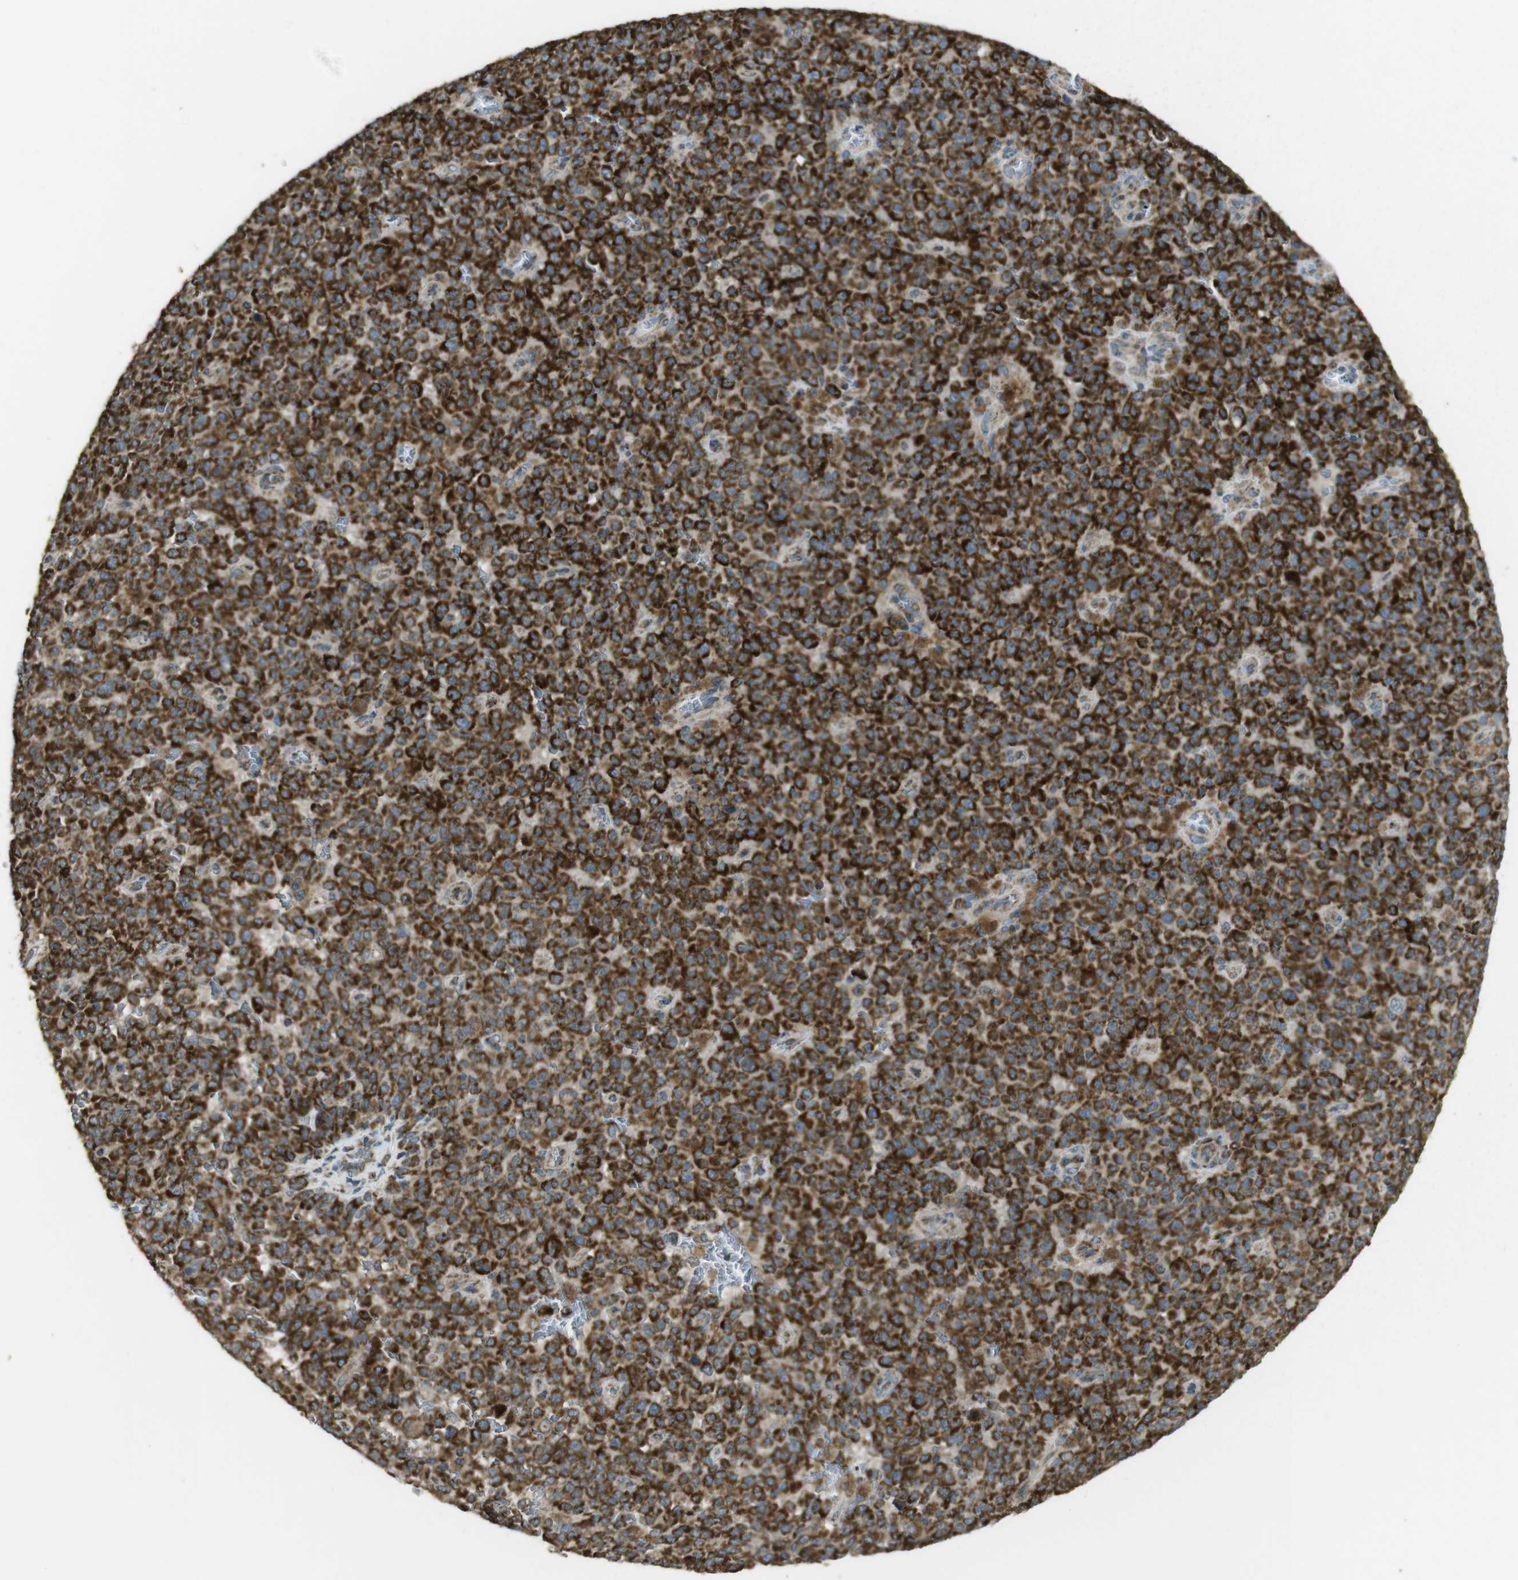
{"staining": {"intensity": "strong", "quantity": ">75%", "location": "cytoplasmic/membranous"}, "tissue": "melanoma", "cell_type": "Tumor cells", "image_type": "cancer", "snomed": [{"axis": "morphology", "description": "Malignant melanoma, NOS"}, {"axis": "topography", "description": "Skin"}], "caption": "A micrograph showing strong cytoplasmic/membranous expression in approximately >75% of tumor cells in malignant melanoma, as visualized by brown immunohistochemical staining.", "gene": "CALHM2", "patient": {"sex": "female", "age": 82}}